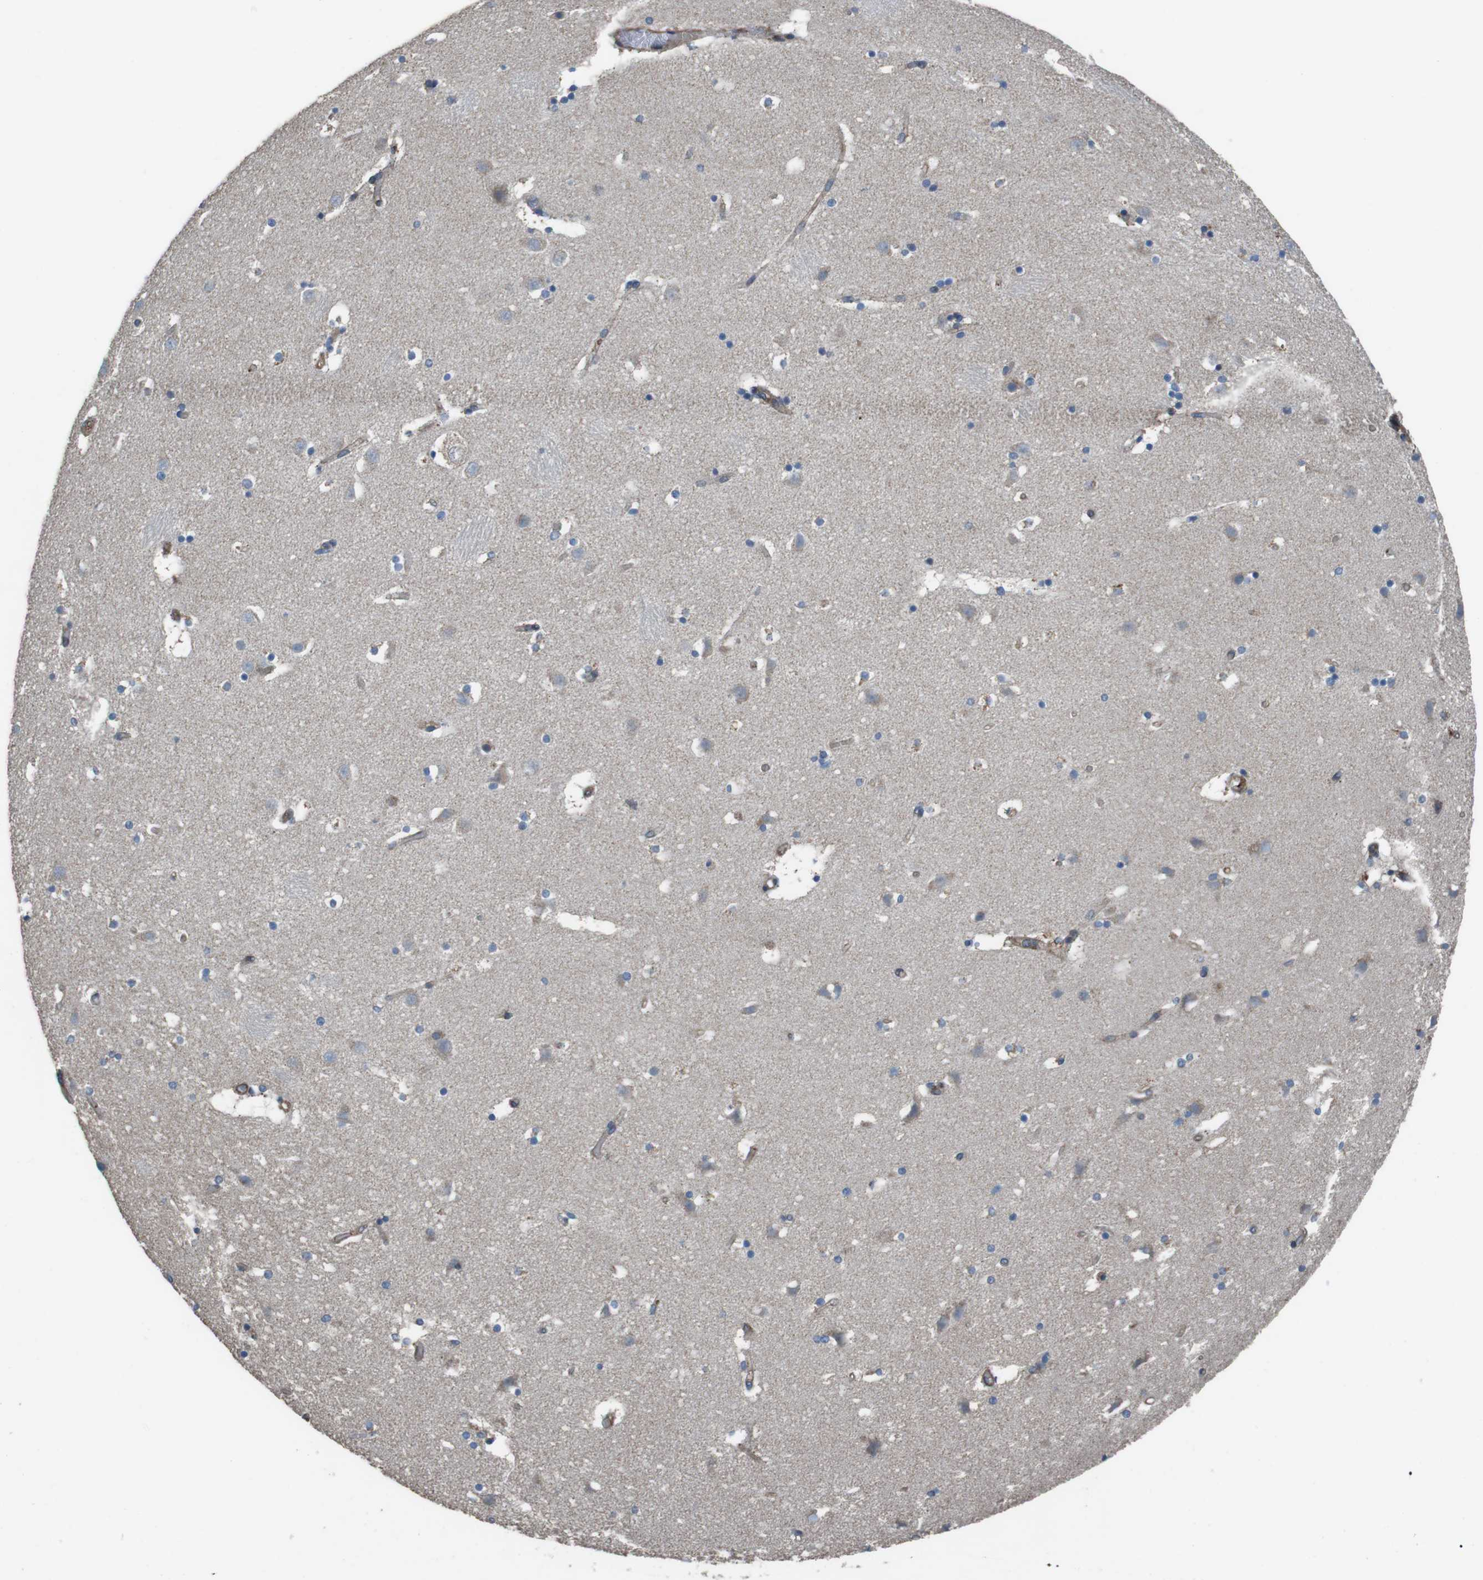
{"staining": {"intensity": "weak", "quantity": "<25%", "location": "cytoplasmic/membranous"}, "tissue": "caudate", "cell_type": "Glial cells", "image_type": "normal", "snomed": [{"axis": "morphology", "description": "Normal tissue, NOS"}, {"axis": "topography", "description": "Lateral ventricle wall"}], "caption": "IHC of benign human caudate displays no positivity in glial cells.", "gene": "FAM174B", "patient": {"sex": "male", "age": 45}}